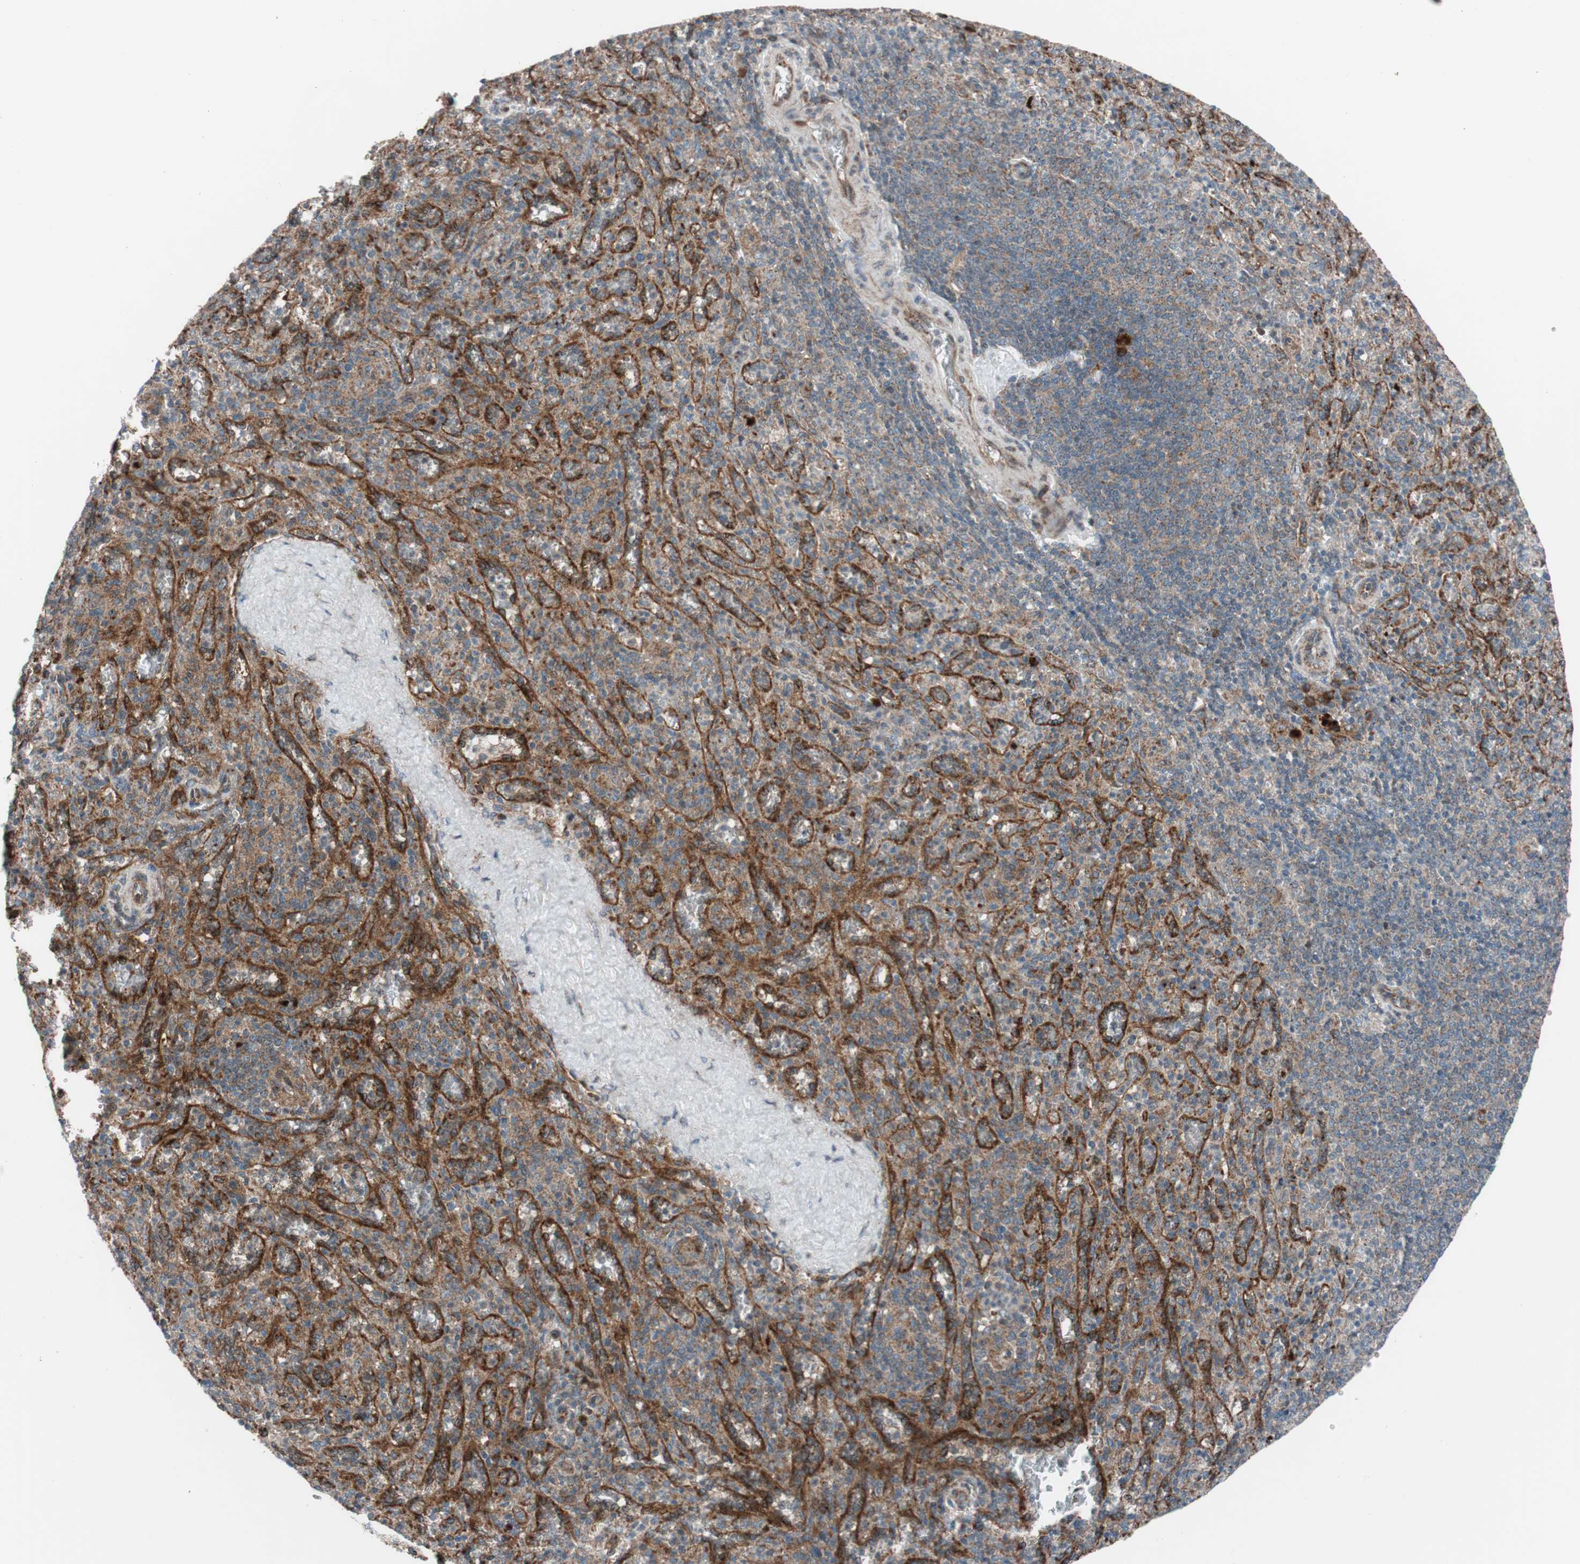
{"staining": {"intensity": "negative", "quantity": "none", "location": "none"}, "tissue": "spleen", "cell_type": "Cells in red pulp", "image_type": "normal", "snomed": [{"axis": "morphology", "description": "Normal tissue, NOS"}, {"axis": "topography", "description": "Spleen"}], "caption": "IHC of benign spleen reveals no staining in cells in red pulp. The staining was performed using DAB (3,3'-diaminobenzidine) to visualize the protein expression in brown, while the nuclei were stained in blue with hematoxylin (Magnification: 20x).", "gene": "CCL14", "patient": {"sex": "male", "age": 36}}